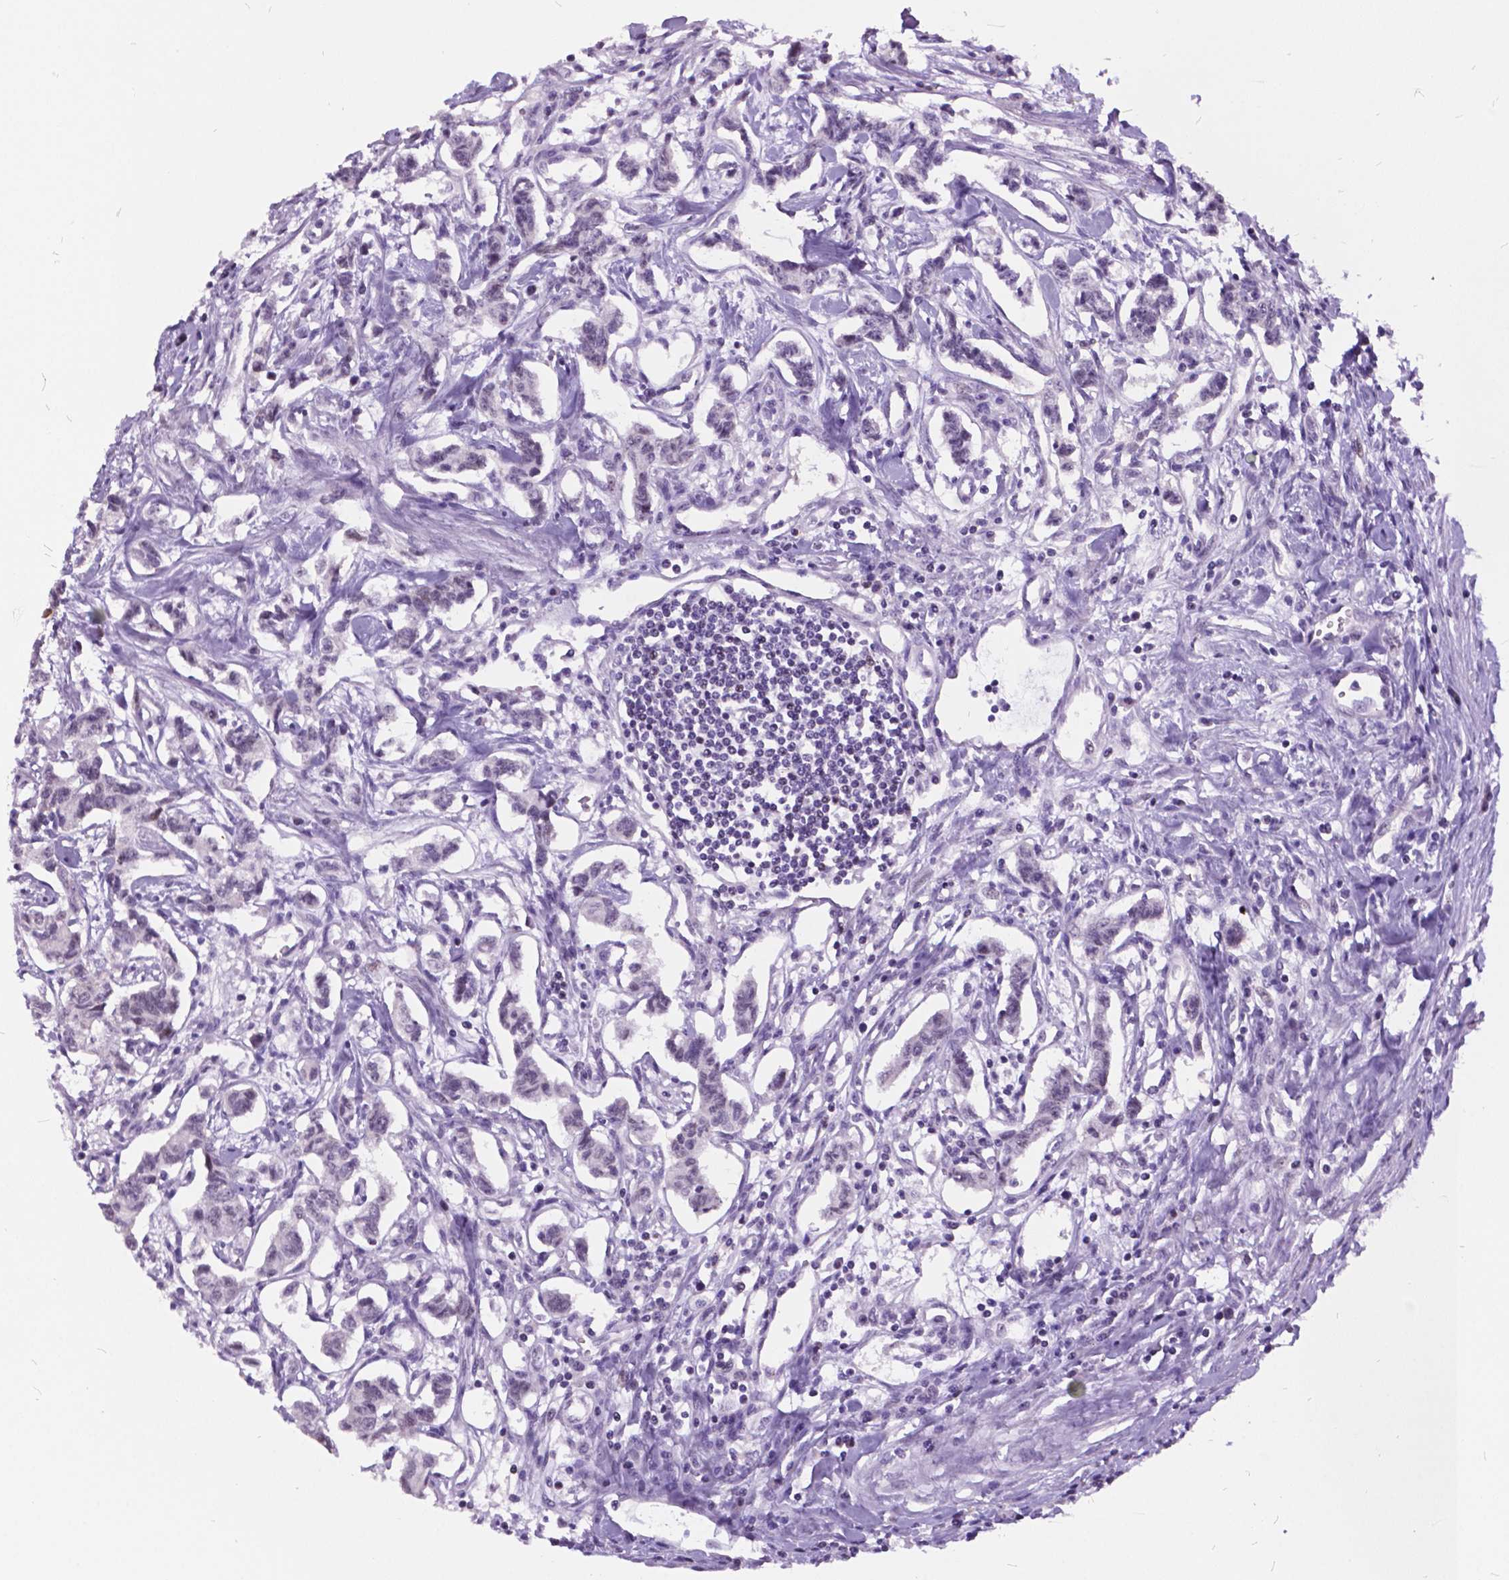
{"staining": {"intensity": "weak", "quantity": "<25%", "location": "nuclear"}, "tissue": "carcinoid", "cell_type": "Tumor cells", "image_type": "cancer", "snomed": [{"axis": "morphology", "description": "Carcinoid, malignant, NOS"}, {"axis": "topography", "description": "Kidney"}], "caption": "Immunohistochemistry photomicrograph of neoplastic tissue: human carcinoid stained with DAB displays no significant protein positivity in tumor cells. The staining is performed using DAB (3,3'-diaminobenzidine) brown chromogen with nuclei counter-stained in using hematoxylin.", "gene": "DPF3", "patient": {"sex": "female", "age": 41}}